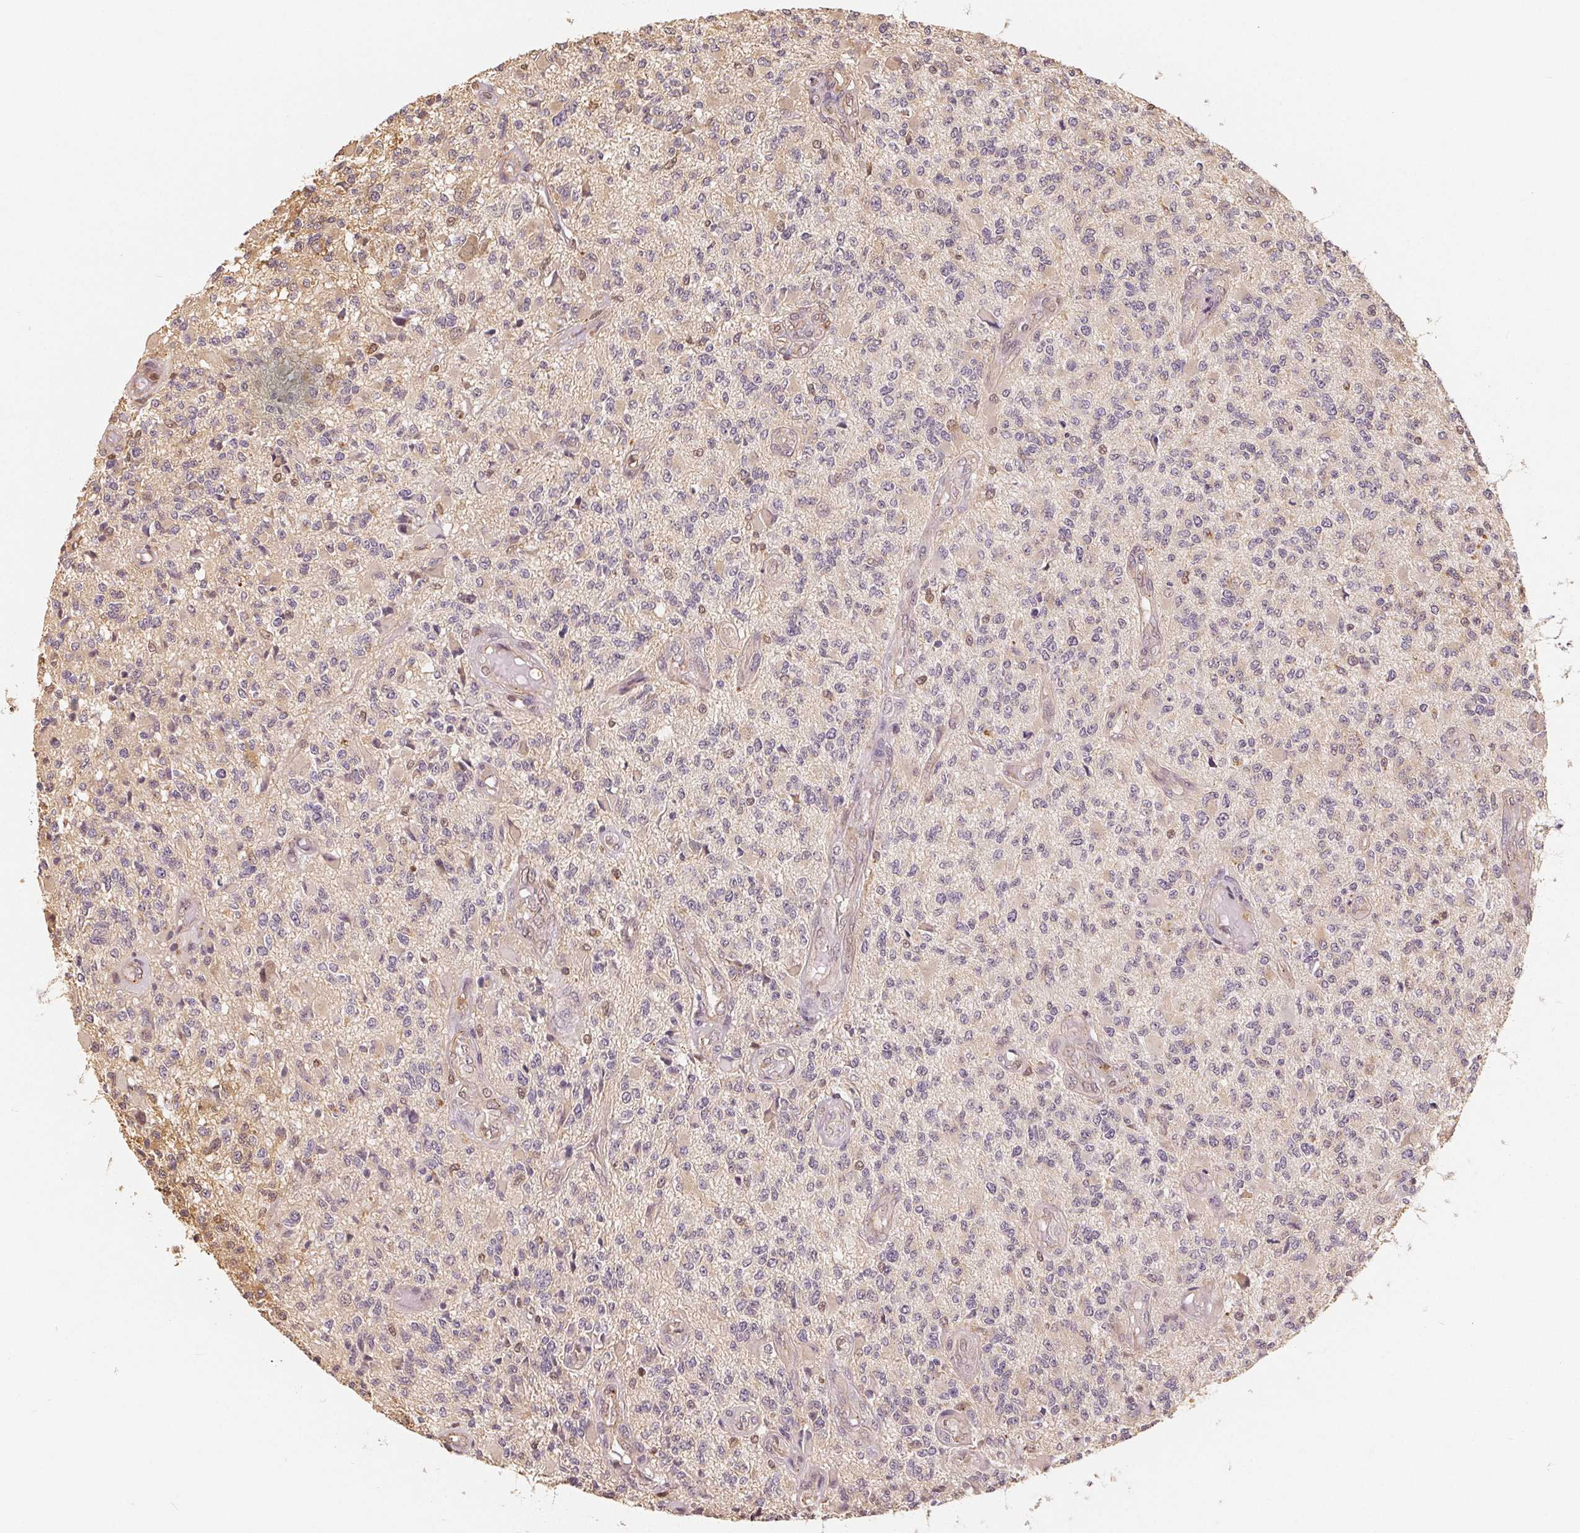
{"staining": {"intensity": "weak", "quantity": "<25%", "location": "nuclear"}, "tissue": "glioma", "cell_type": "Tumor cells", "image_type": "cancer", "snomed": [{"axis": "morphology", "description": "Glioma, malignant, High grade"}, {"axis": "topography", "description": "Brain"}], "caption": "An immunohistochemistry image of glioma is shown. There is no staining in tumor cells of glioma. (Brightfield microscopy of DAB (3,3'-diaminobenzidine) immunohistochemistry (IHC) at high magnification).", "gene": "GUSB", "patient": {"sex": "female", "age": 63}}